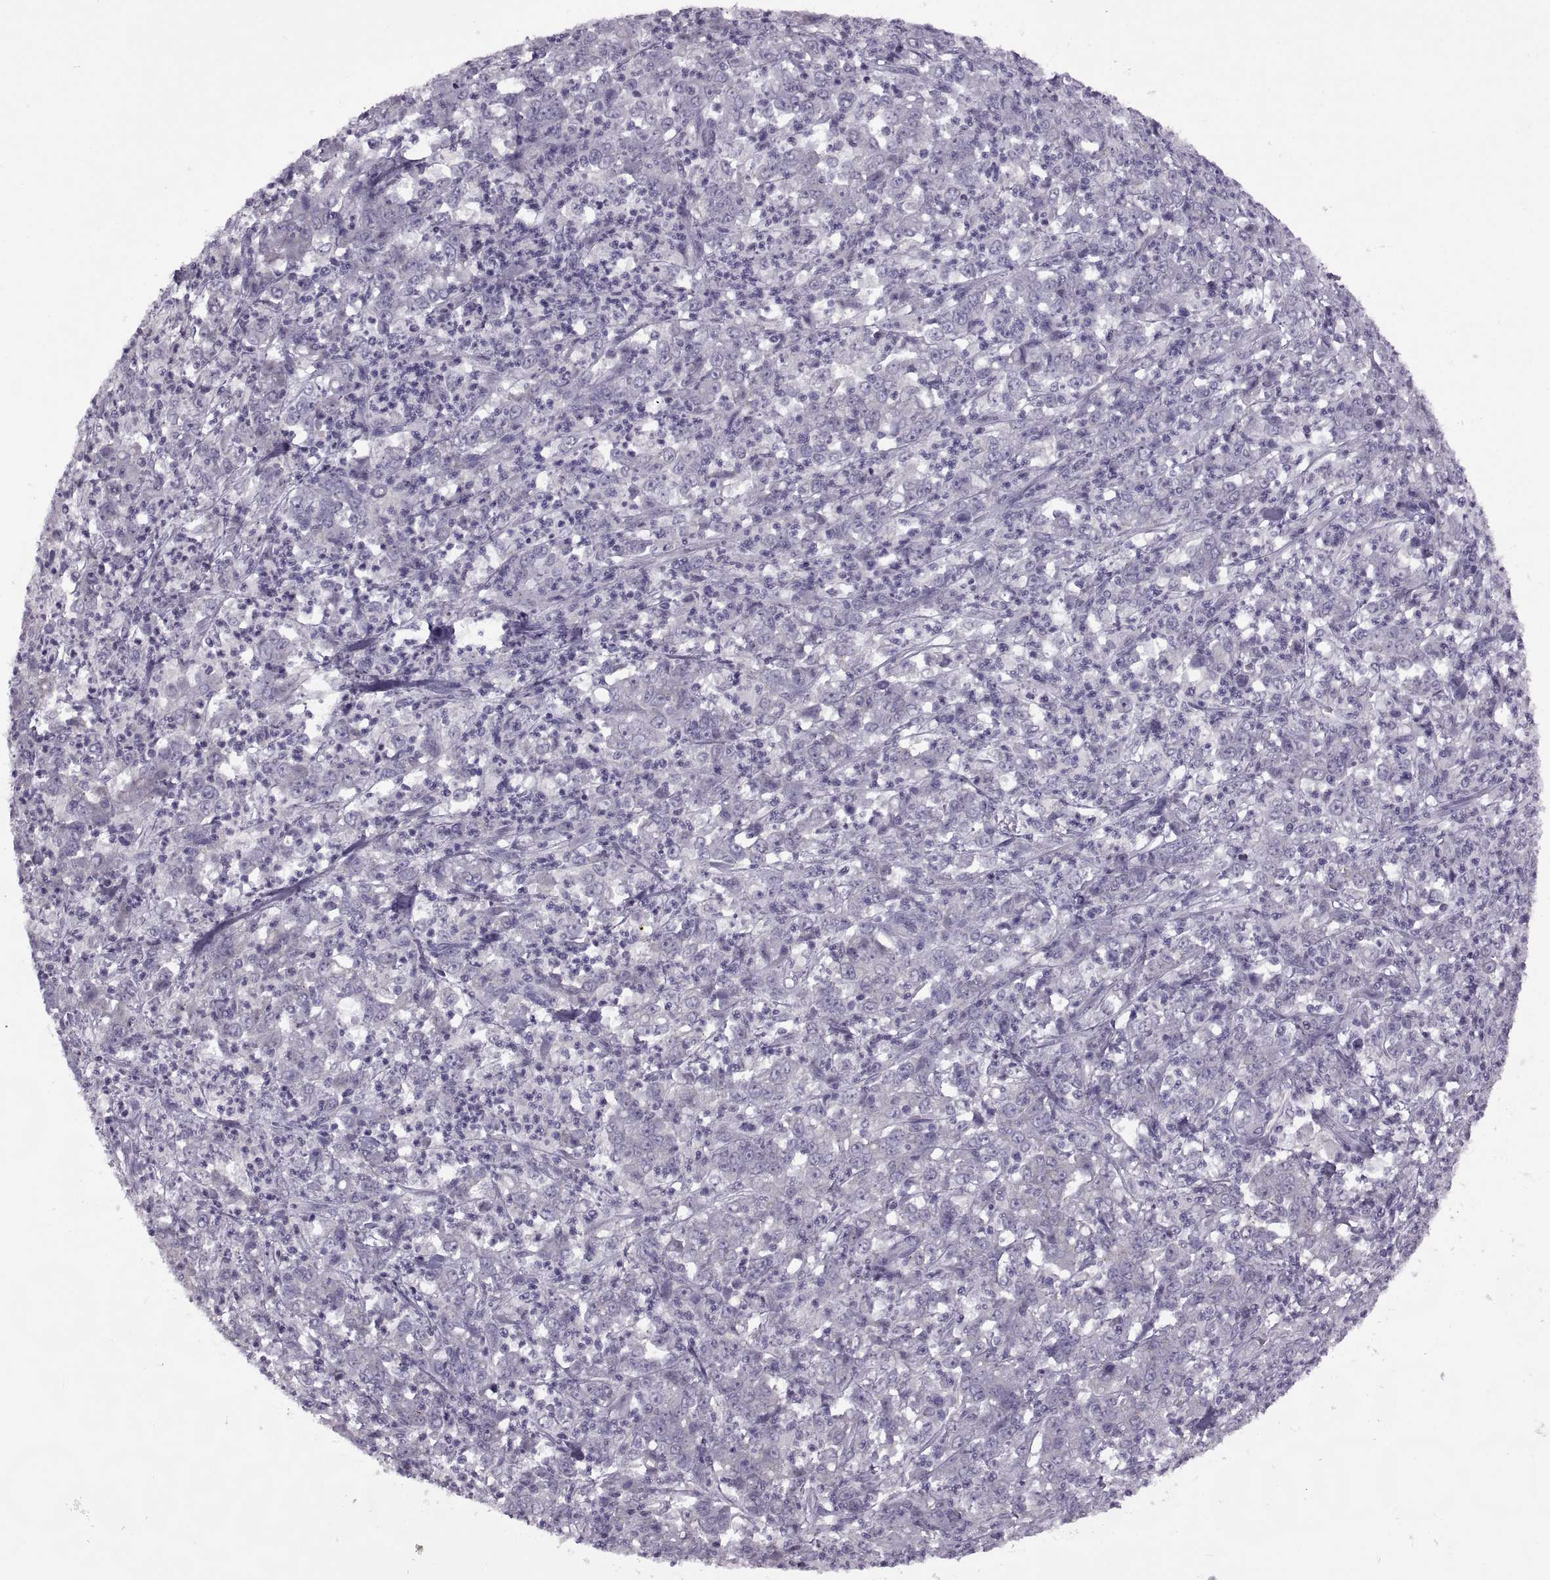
{"staining": {"intensity": "negative", "quantity": "none", "location": "none"}, "tissue": "stomach cancer", "cell_type": "Tumor cells", "image_type": "cancer", "snomed": [{"axis": "morphology", "description": "Adenocarcinoma, NOS"}, {"axis": "topography", "description": "Stomach, lower"}], "caption": "IHC of human stomach cancer (adenocarcinoma) exhibits no positivity in tumor cells.", "gene": "RSPH6A", "patient": {"sex": "female", "age": 71}}